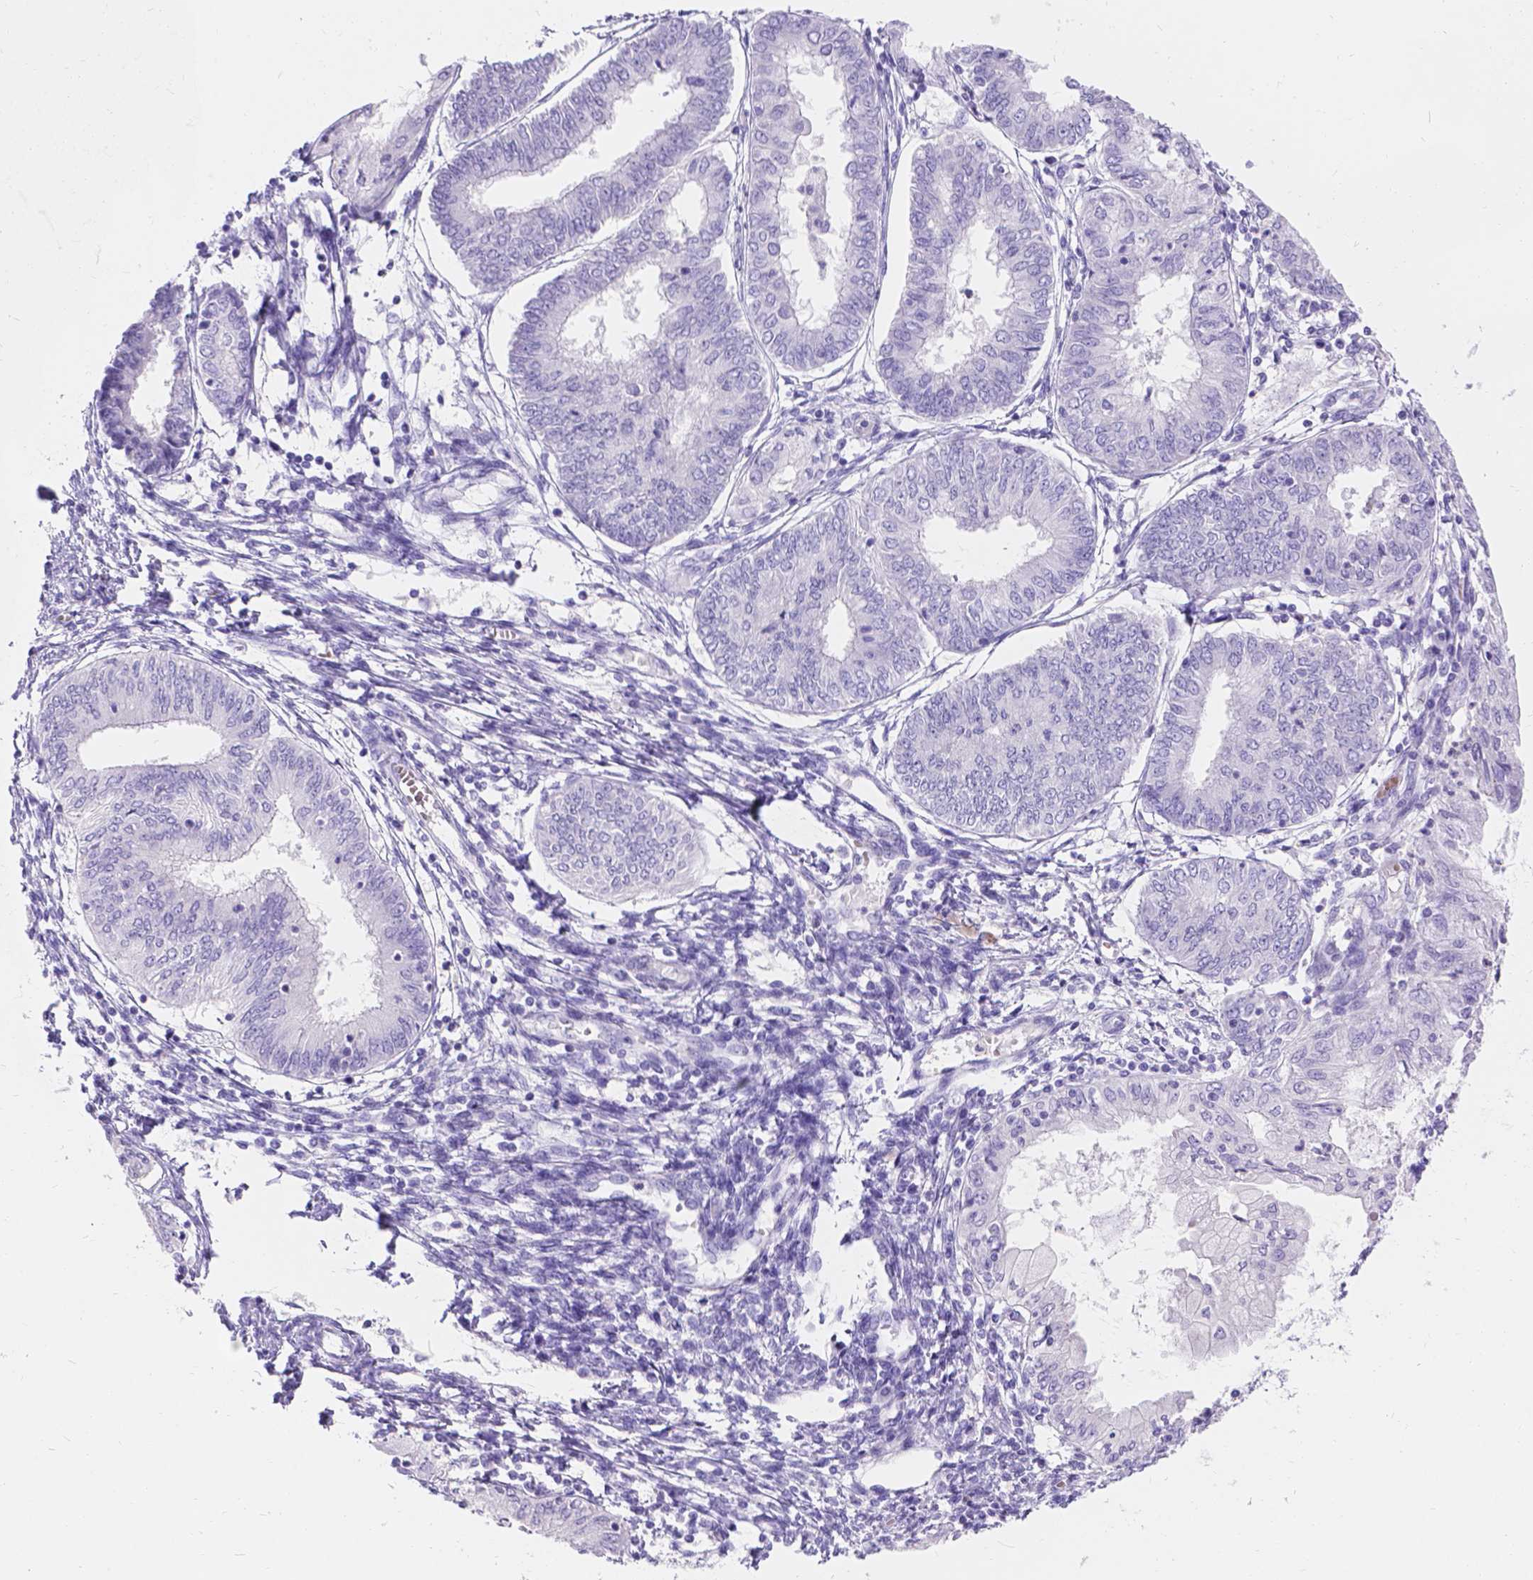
{"staining": {"intensity": "negative", "quantity": "none", "location": "none"}, "tissue": "endometrial cancer", "cell_type": "Tumor cells", "image_type": "cancer", "snomed": [{"axis": "morphology", "description": "Adenocarcinoma, NOS"}, {"axis": "topography", "description": "Endometrium"}], "caption": "The IHC micrograph has no significant expression in tumor cells of endometrial cancer (adenocarcinoma) tissue.", "gene": "GNRHR", "patient": {"sex": "female", "age": 68}}